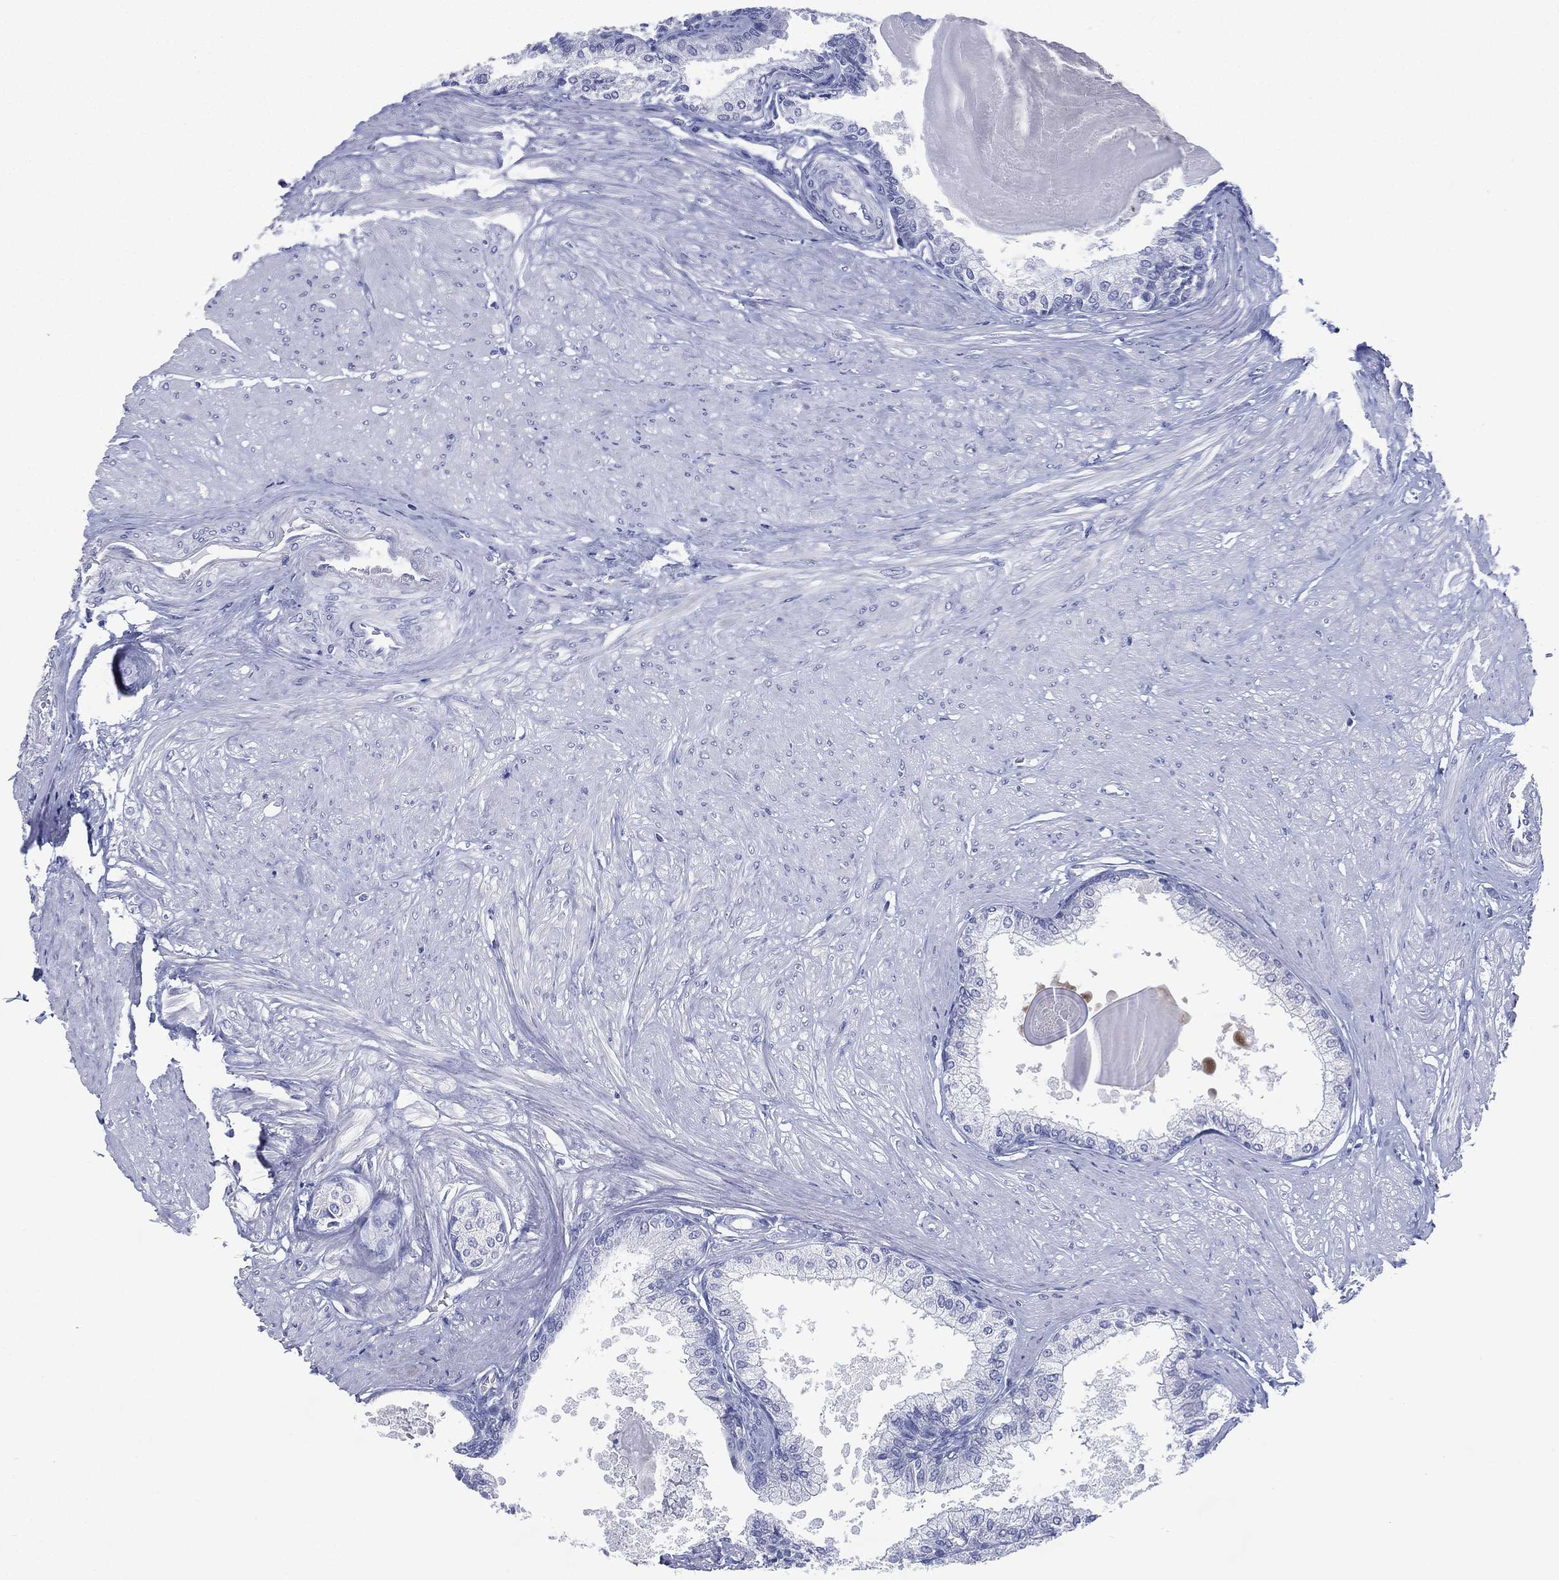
{"staining": {"intensity": "negative", "quantity": "none", "location": "none"}, "tissue": "prostate", "cell_type": "Glandular cells", "image_type": "normal", "snomed": [{"axis": "morphology", "description": "Normal tissue, NOS"}, {"axis": "topography", "description": "Prostate"}], "caption": "This histopathology image is of benign prostate stained with immunohistochemistry (IHC) to label a protein in brown with the nuclei are counter-stained blue. There is no expression in glandular cells. (Immunohistochemistry (ihc), brightfield microscopy, high magnification).", "gene": "TMEM247", "patient": {"sex": "male", "age": 63}}